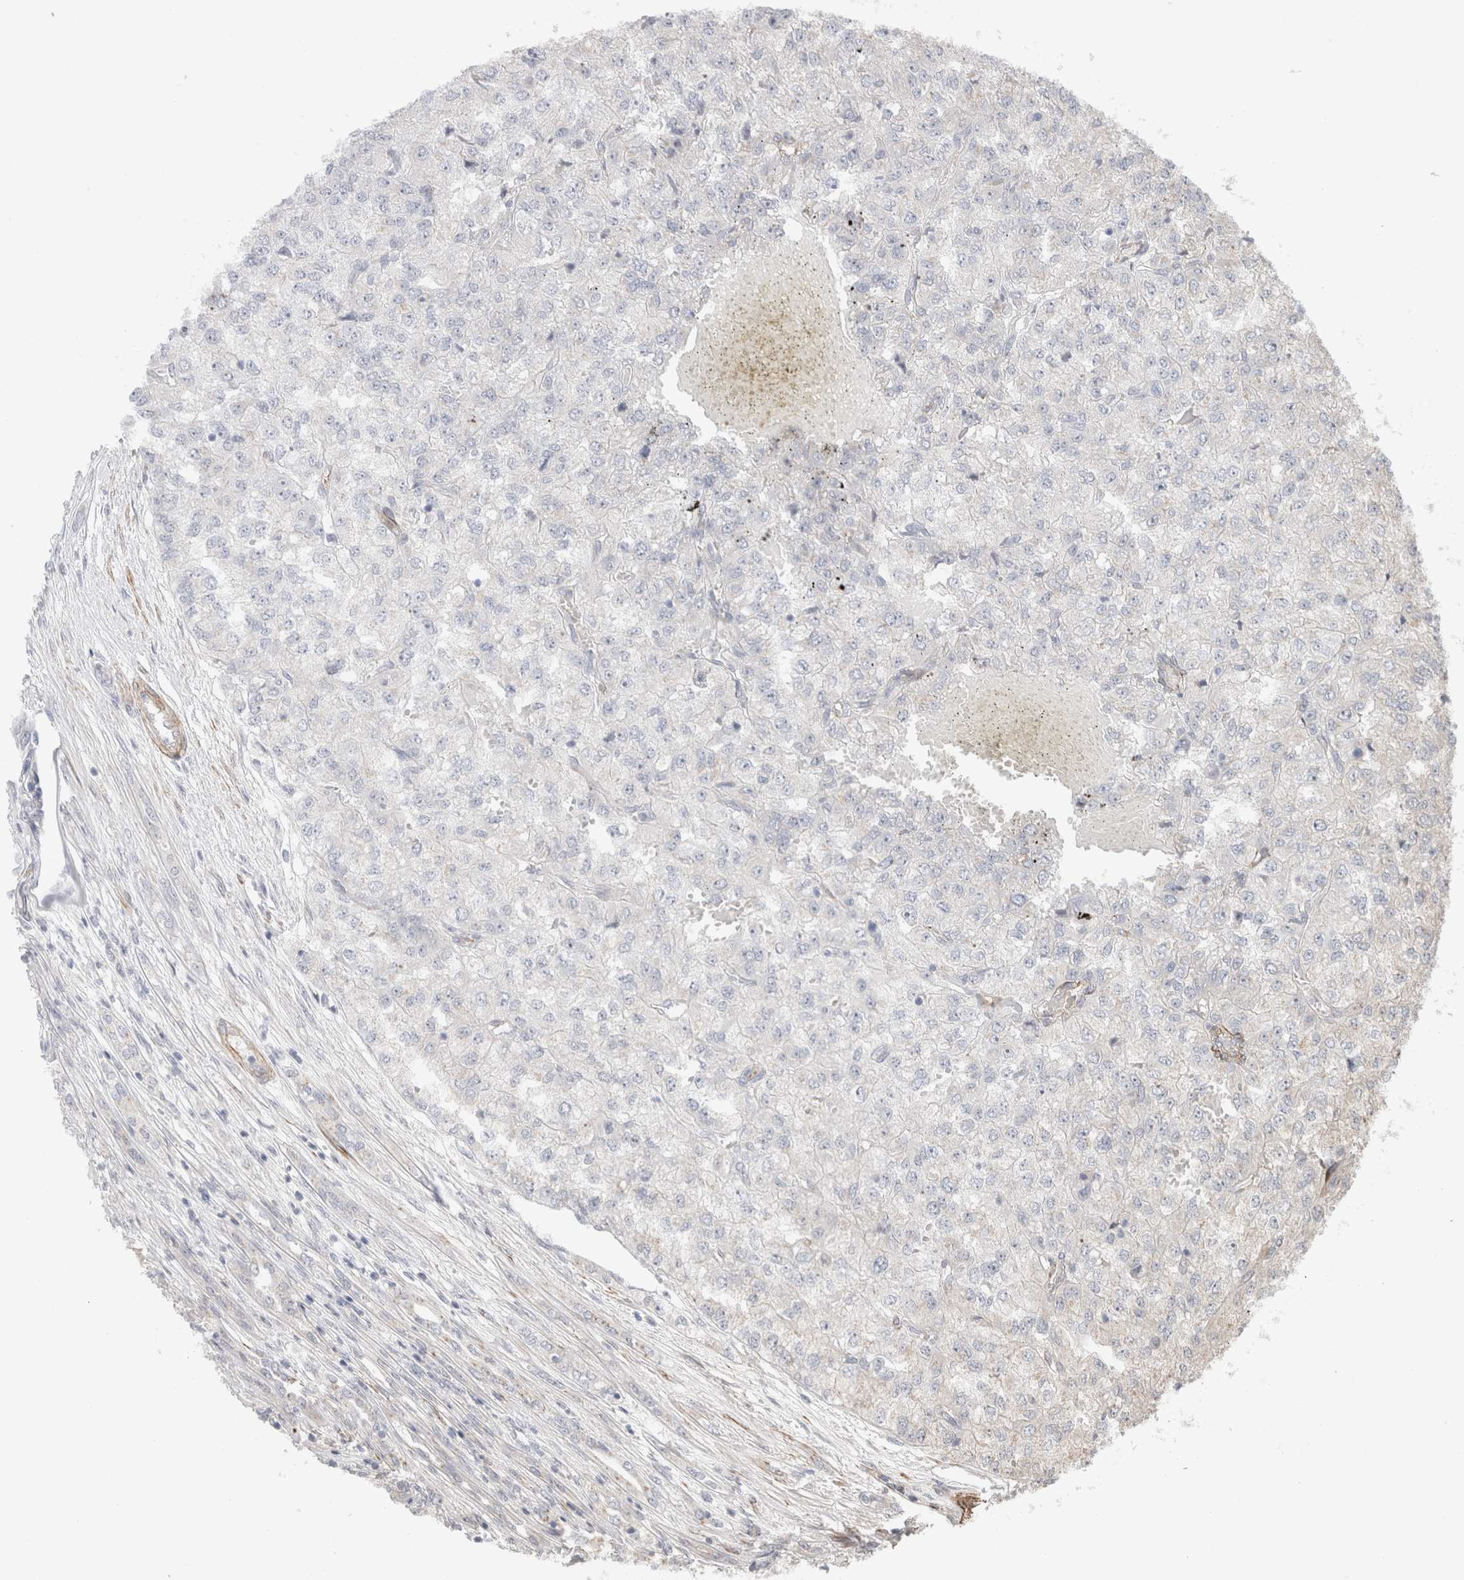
{"staining": {"intensity": "negative", "quantity": "none", "location": "none"}, "tissue": "renal cancer", "cell_type": "Tumor cells", "image_type": "cancer", "snomed": [{"axis": "morphology", "description": "Adenocarcinoma, NOS"}, {"axis": "topography", "description": "Kidney"}], "caption": "Immunohistochemical staining of human renal cancer displays no significant staining in tumor cells.", "gene": "CAAP1", "patient": {"sex": "female", "age": 54}}